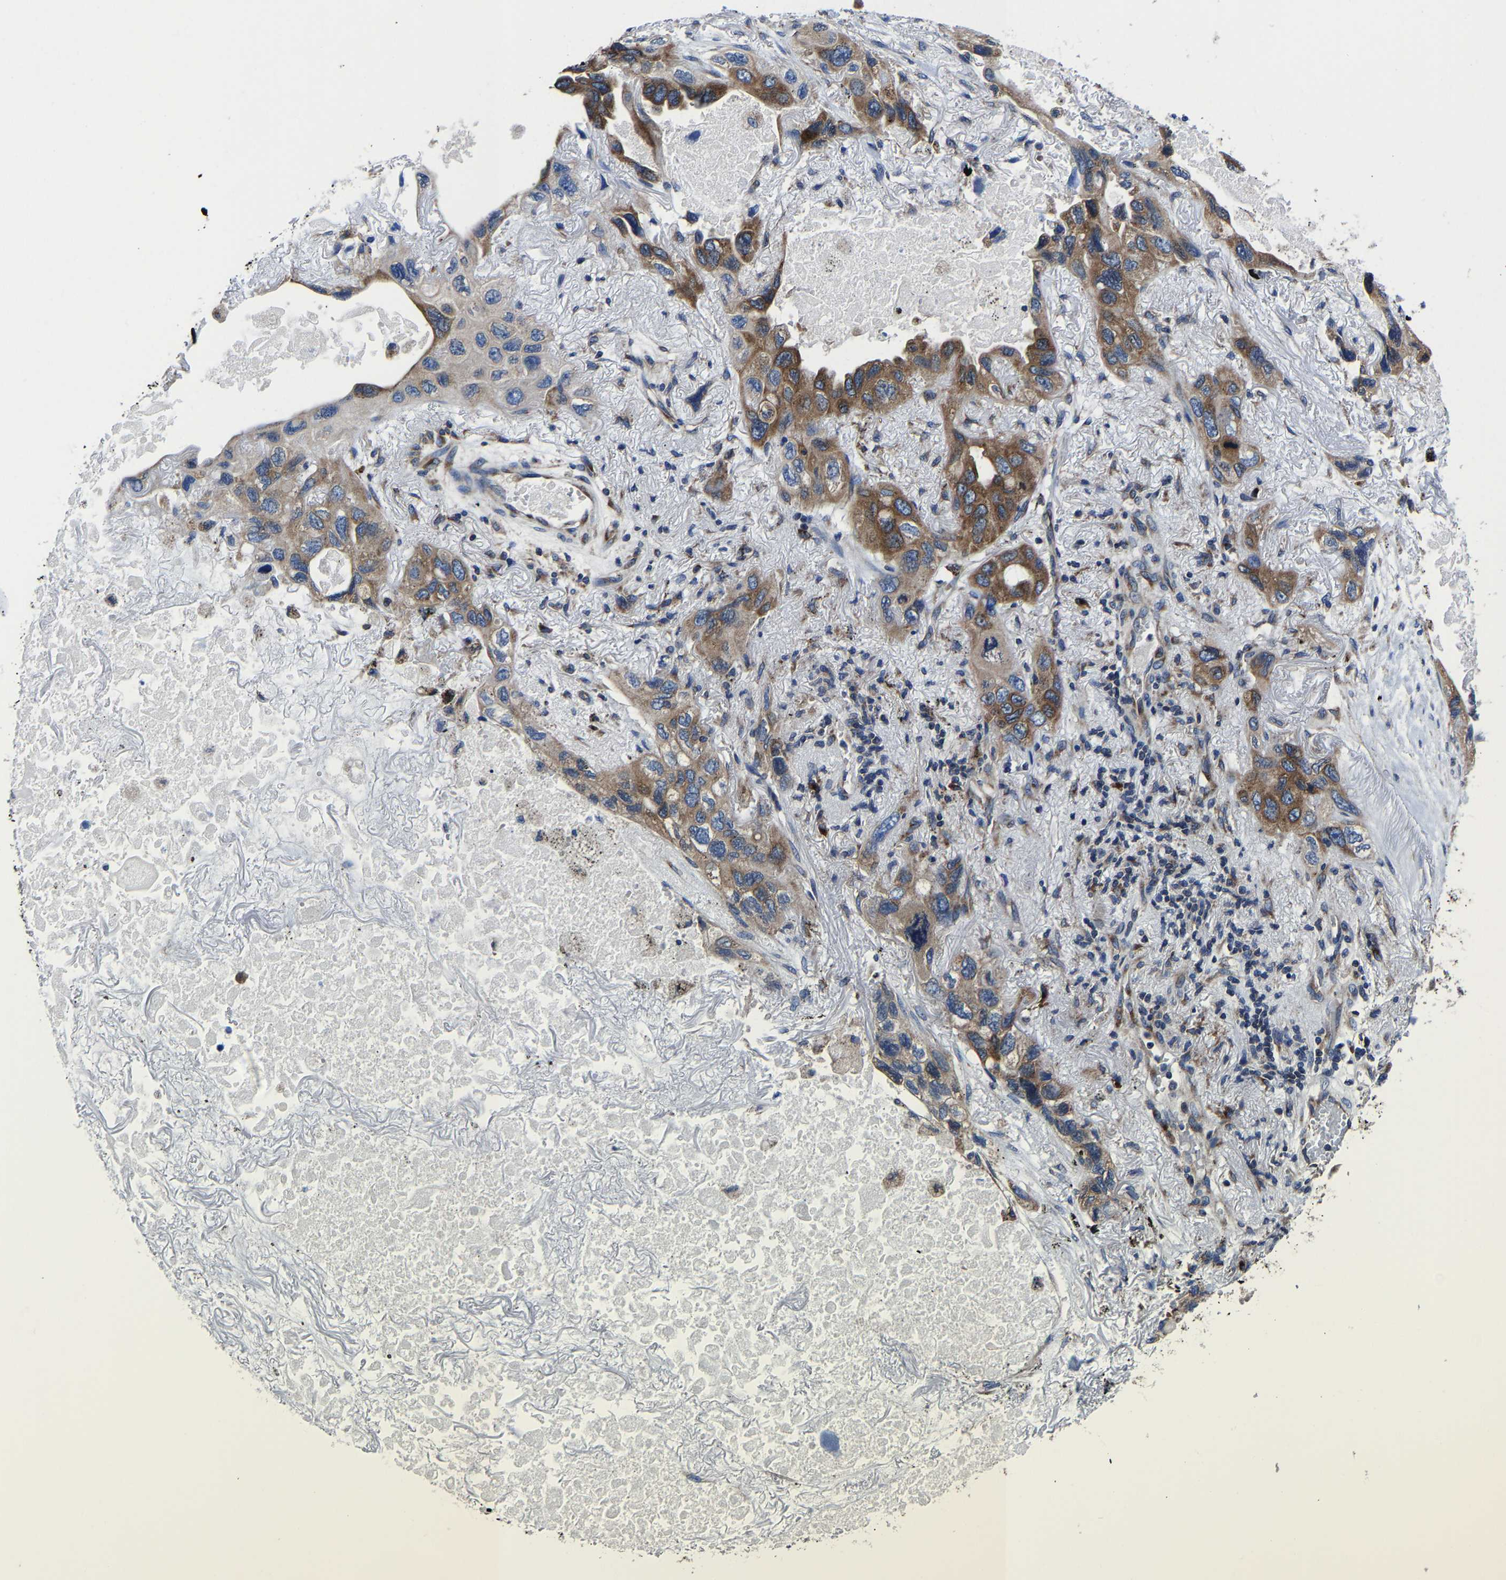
{"staining": {"intensity": "strong", "quantity": ">75%", "location": "cytoplasmic/membranous"}, "tissue": "lung cancer", "cell_type": "Tumor cells", "image_type": "cancer", "snomed": [{"axis": "morphology", "description": "Squamous cell carcinoma, NOS"}, {"axis": "topography", "description": "Lung"}], "caption": "Immunohistochemistry photomicrograph of neoplastic tissue: human lung cancer stained using IHC reveals high levels of strong protein expression localized specifically in the cytoplasmic/membranous of tumor cells, appearing as a cytoplasmic/membranous brown color.", "gene": "EBAG9", "patient": {"sex": "female", "age": 73}}